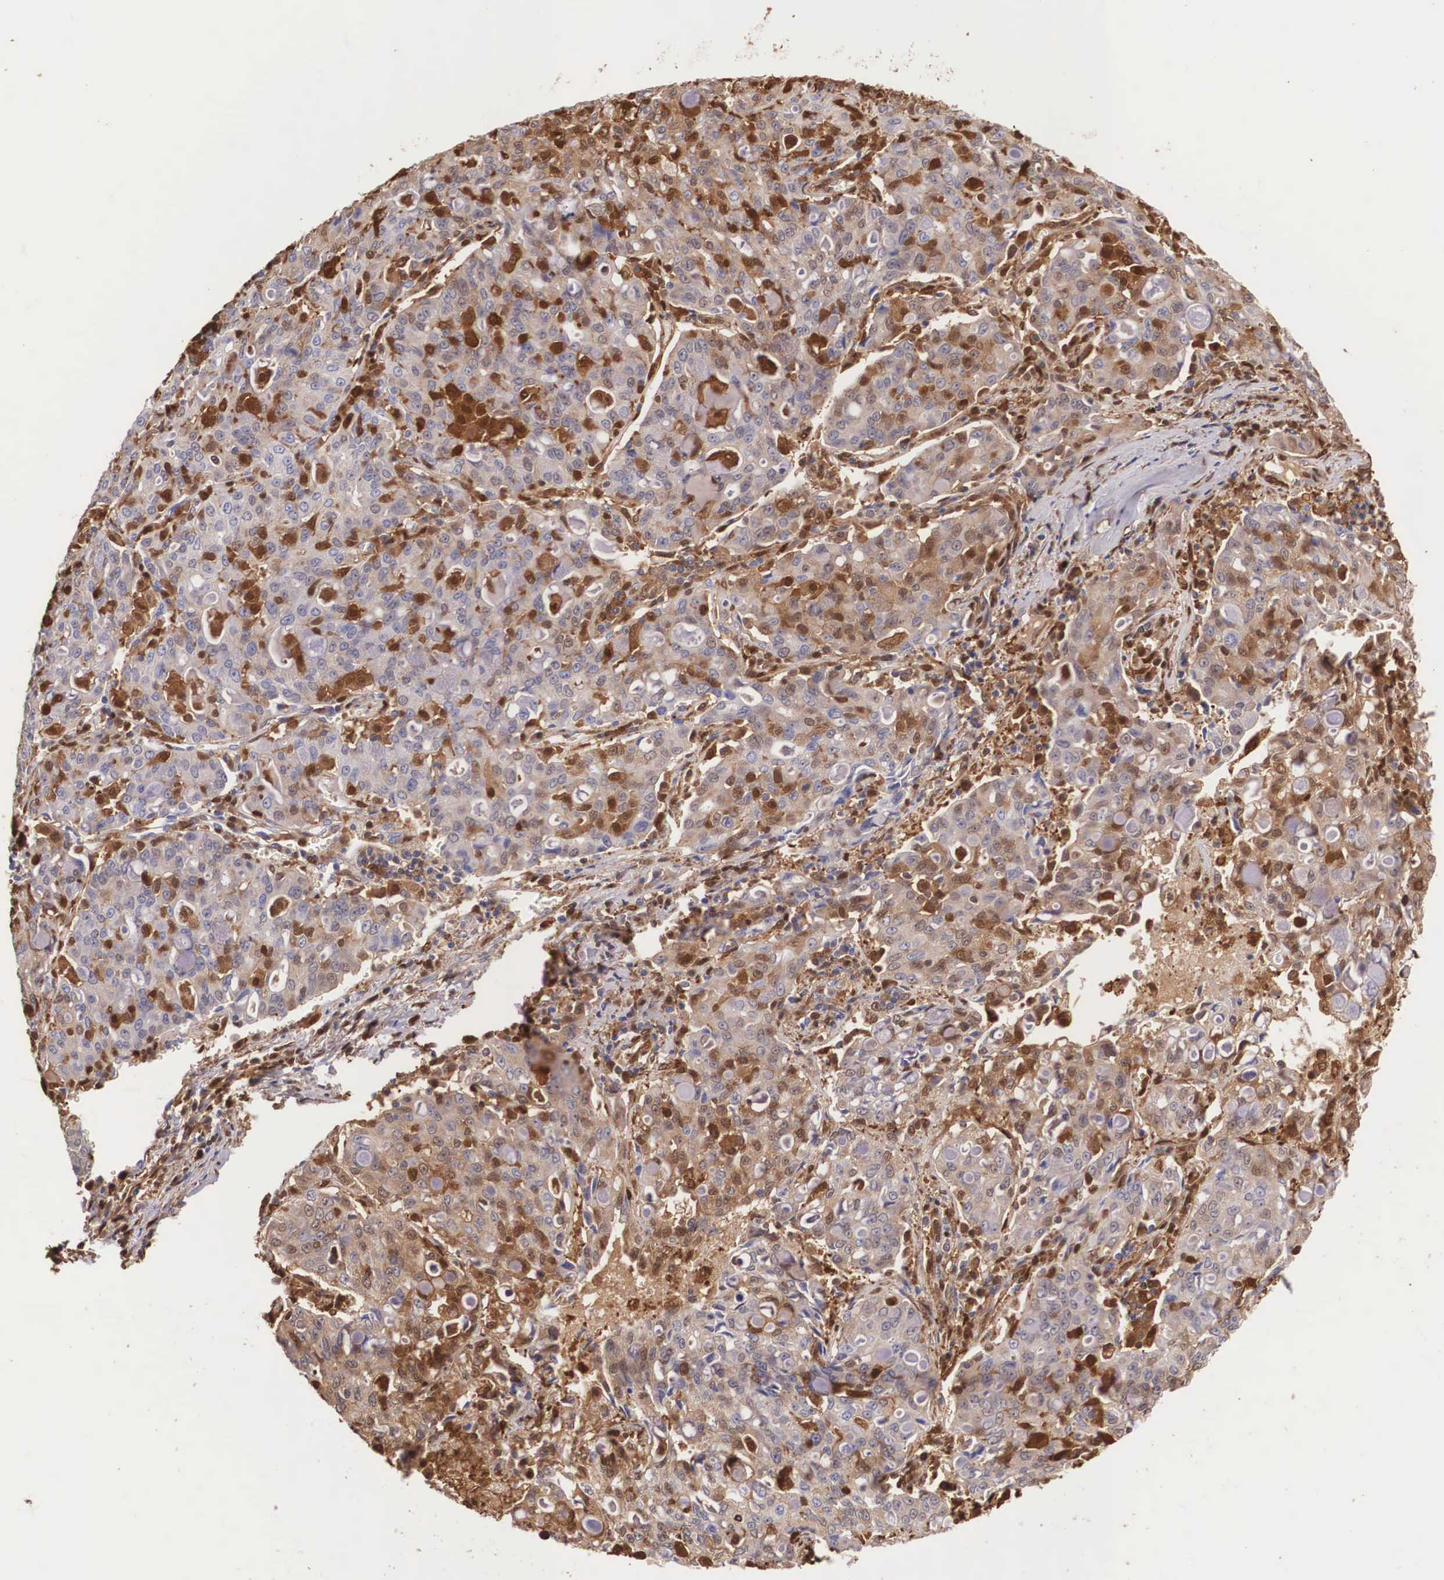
{"staining": {"intensity": "negative", "quantity": "none", "location": "none"}, "tissue": "lung cancer", "cell_type": "Tumor cells", "image_type": "cancer", "snomed": [{"axis": "morphology", "description": "Adenocarcinoma, NOS"}, {"axis": "topography", "description": "Lung"}], "caption": "An IHC micrograph of lung cancer (adenocarcinoma) is shown. There is no staining in tumor cells of lung cancer (adenocarcinoma). The staining is performed using DAB (3,3'-diaminobenzidine) brown chromogen with nuclei counter-stained in using hematoxylin.", "gene": "LGALS1", "patient": {"sex": "female", "age": 44}}